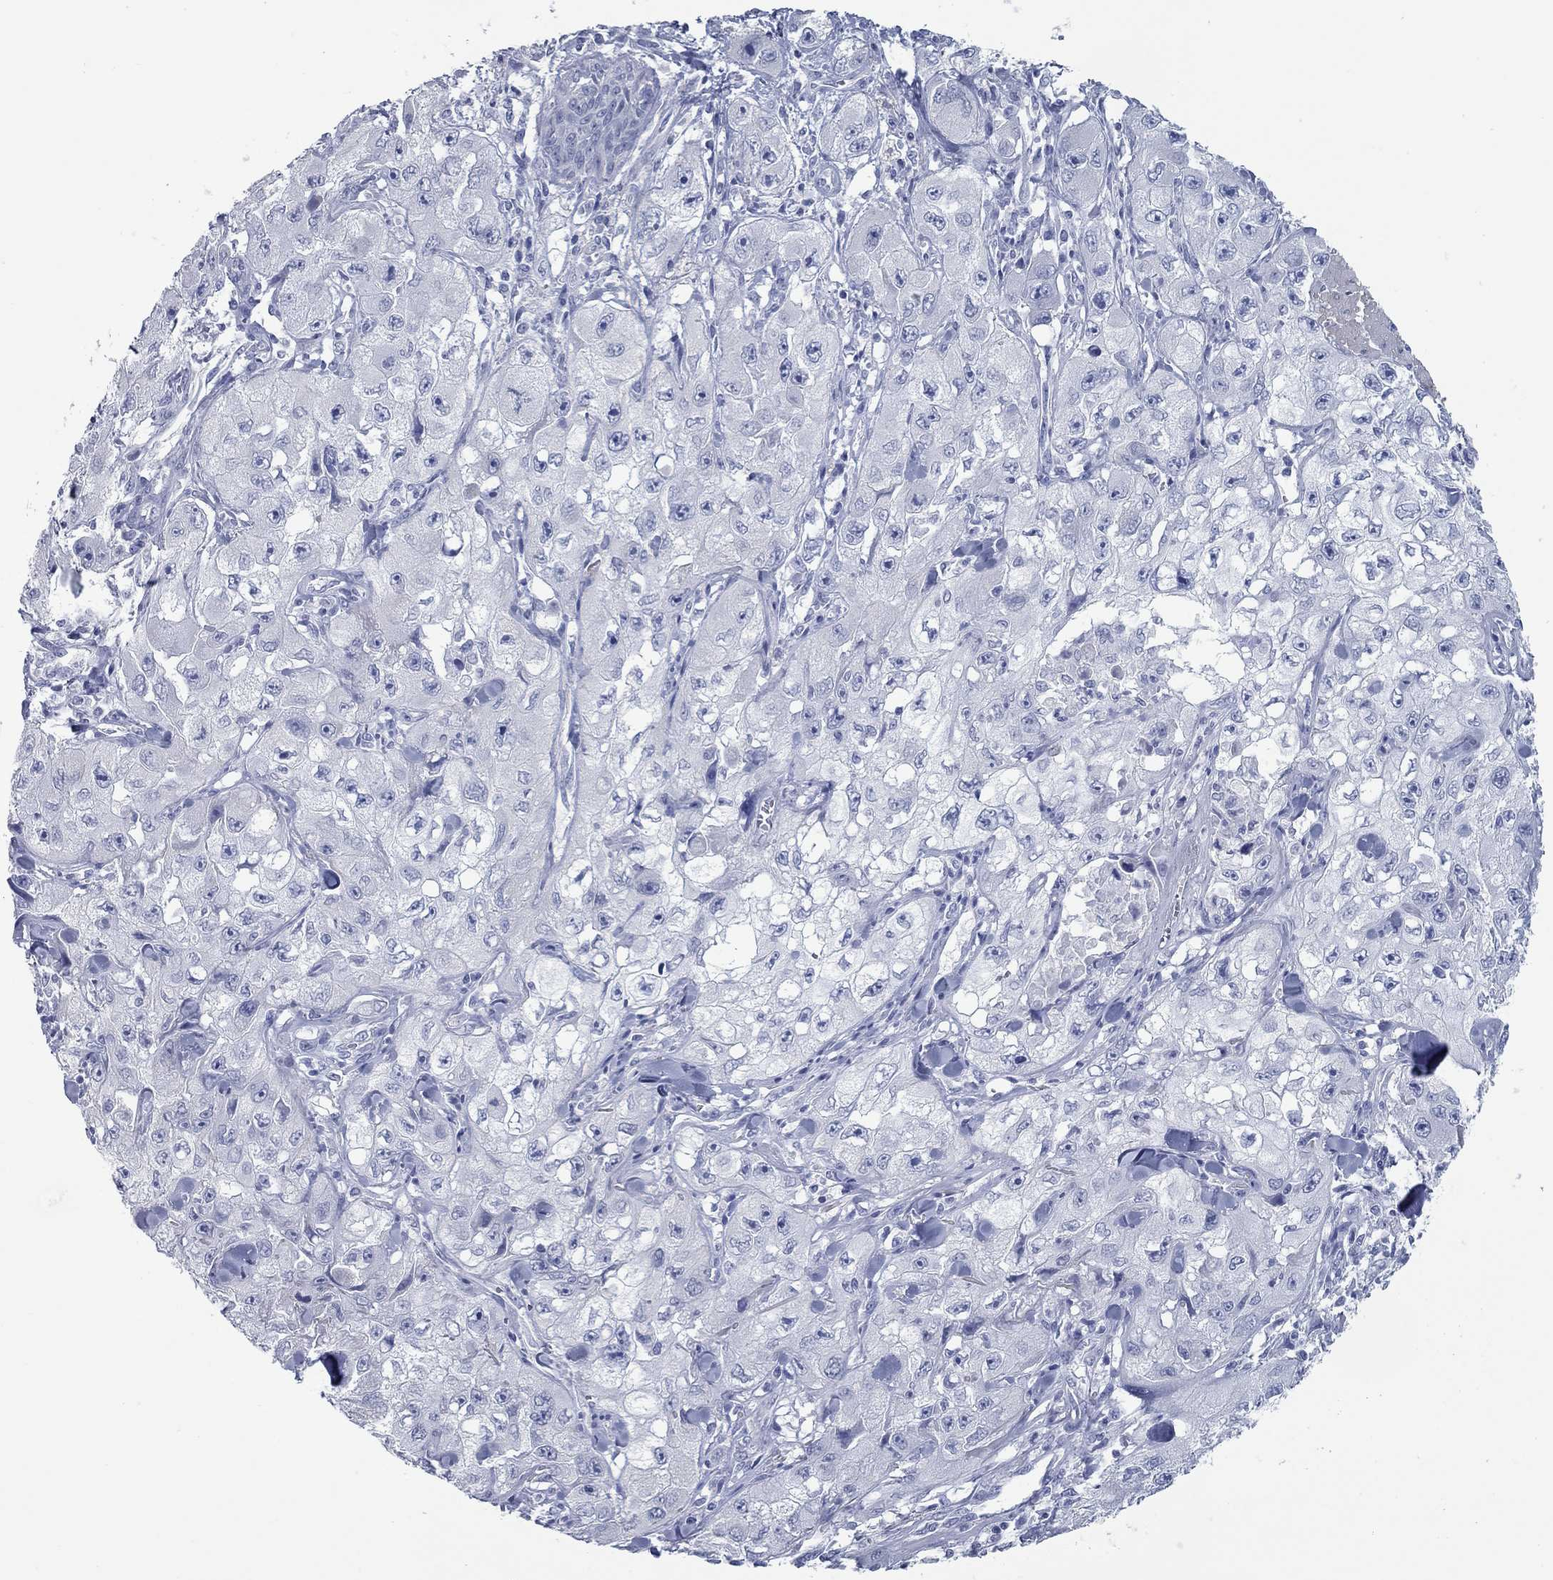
{"staining": {"intensity": "negative", "quantity": "none", "location": "none"}, "tissue": "skin cancer", "cell_type": "Tumor cells", "image_type": "cancer", "snomed": [{"axis": "morphology", "description": "Squamous cell carcinoma, NOS"}, {"axis": "topography", "description": "Skin"}, {"axis": "topography", "description": "Subcutis"}], "caption": "IHC of squamous cell carcinoma (skin) shows no positivity in tumor cells. The staining was performed using DAB (3,3'-diaminobenzidine) to visualize the protein expression in brown, while the nuclei were stained in blue with hematoxylin (Magnification: 20x).", "gene": "KIRREL2", "patient": {"sex": "male", "age": 73}}